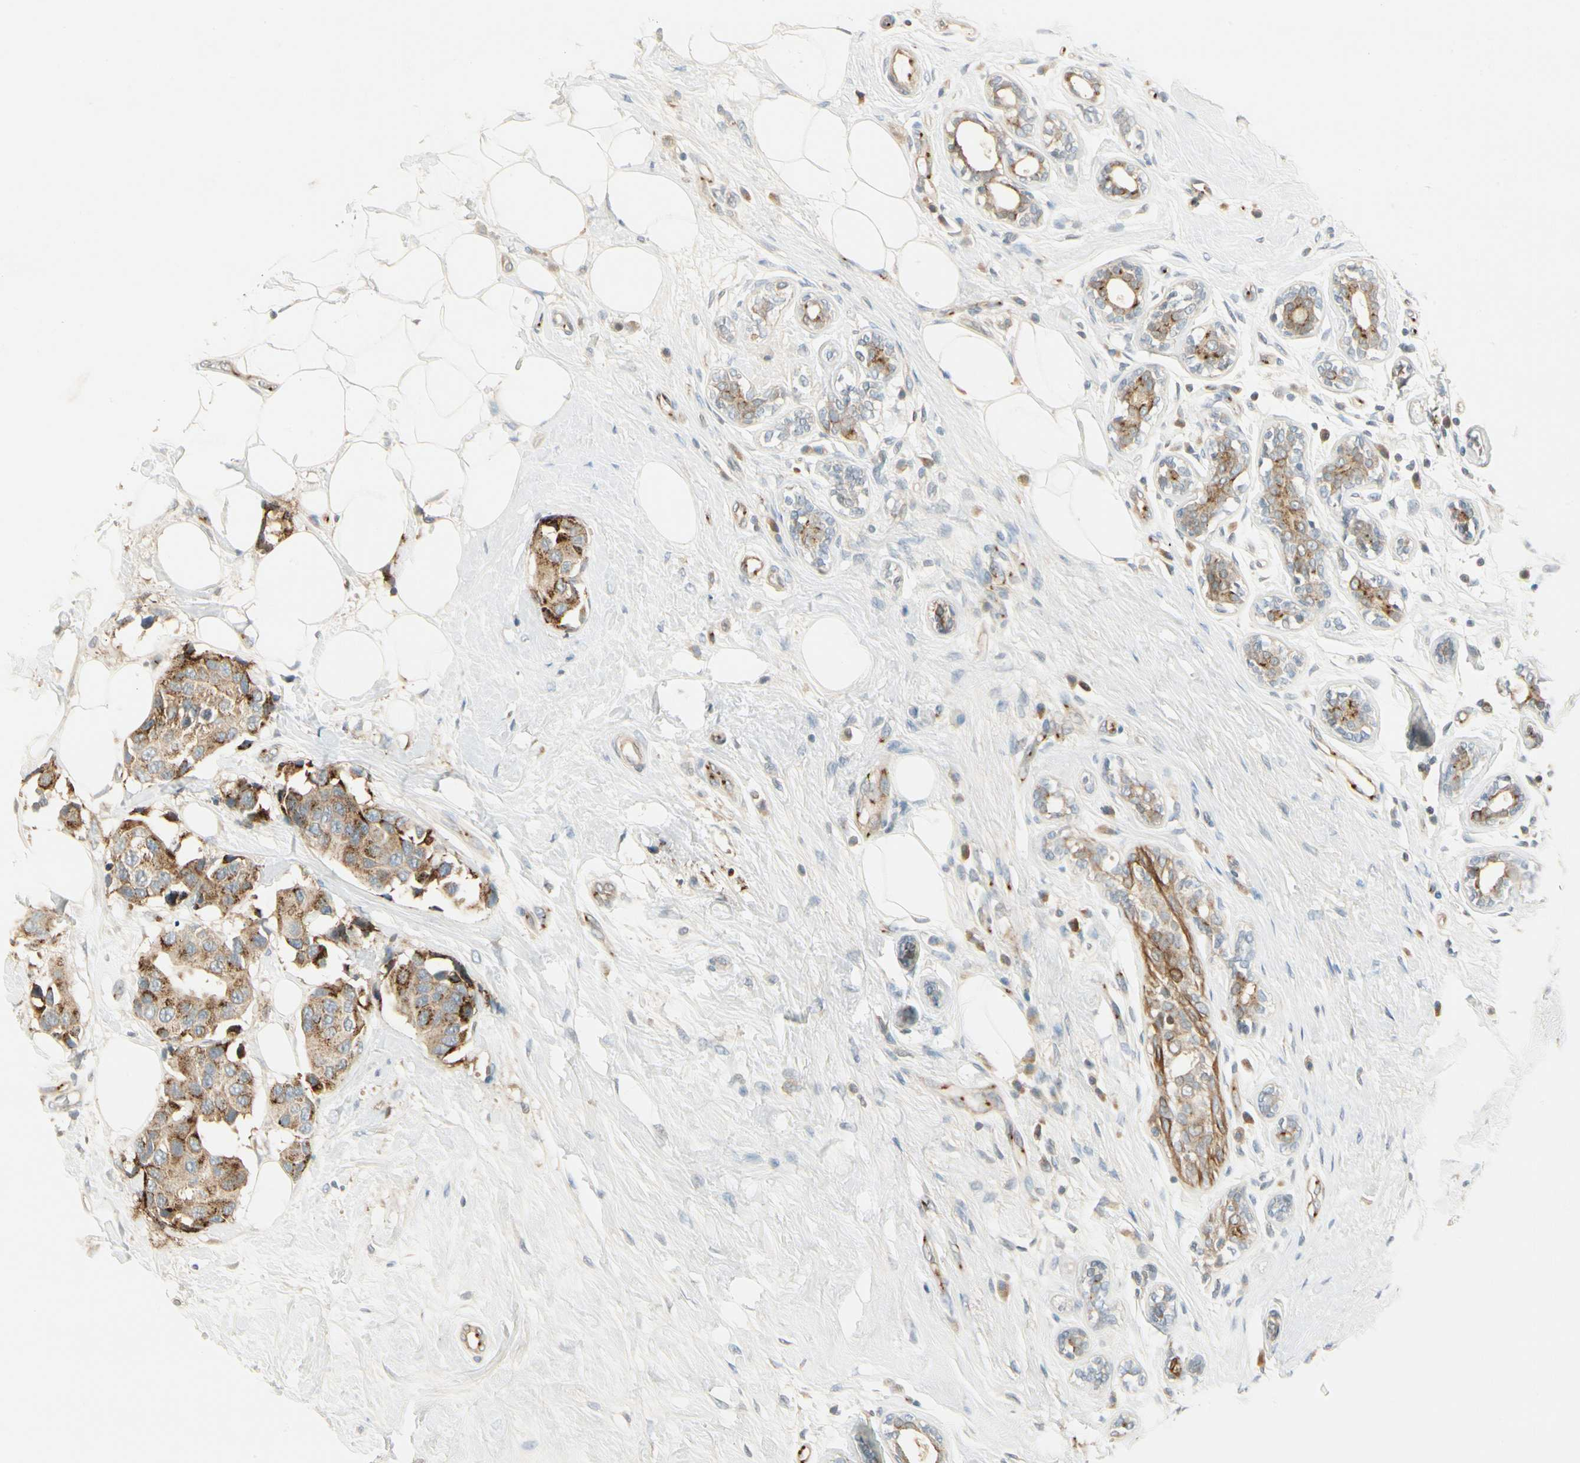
{"staining": {"intensity": "moderate", "quantity": ">75%", "location": "cytoplasmic/membranous"}, "tissue": "breast cancer", "cell_type": "Tumor cells", "image_type": "cancer", "snomed": [{"axis": "morphology", "description": "Normal tissue, NOS"}, {"axis": "morphology", "description": "Duct carcinoma"}, {"axis": "topography", "description": "Breast"}], "caption": "Breast intraductal carcinoma tissue reveals moderate cytoplasmic/membranous staining in about >75% of tumor cells, visualized by immunohistochemistry.", "gene": "MANSC1", "patient": {"sex": "female", "age": 39}}